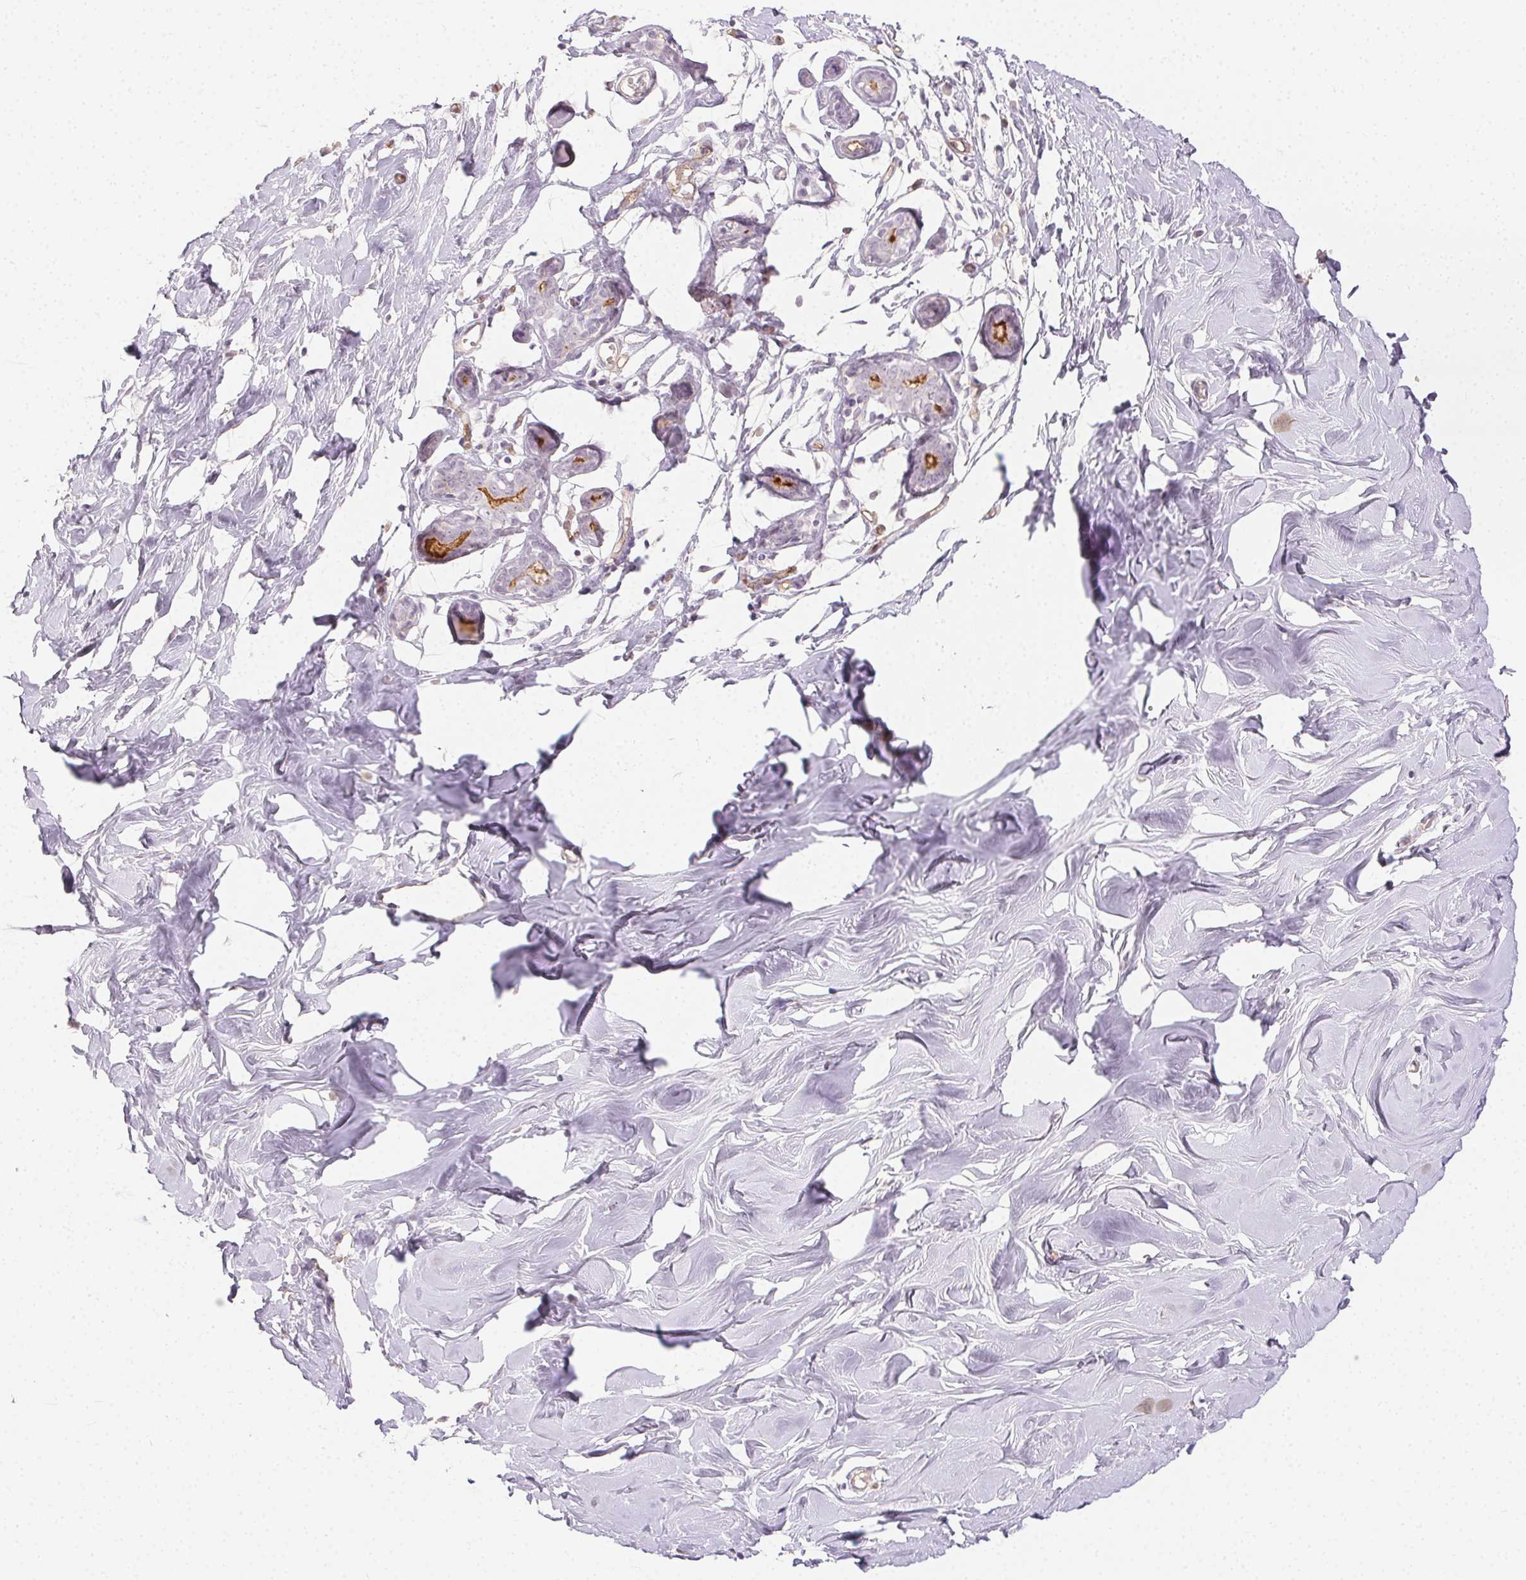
{"staining": {"intensity": "negative", "quantity": "none", "location": "none"}, "tissue": "breast", "cell_type": "Adipocytes", "image_type": "normal", "snomed": [{"axis": "morphology", "description": "Normal tissue, NOS"}, {"axis": "topography", "description": "Breast"}], "caption": "Human breast stained for a protein using IHC shows no expression in adipocytes.", "gene": "PODXL", "patient": {"sex": "female", "age": 27}}